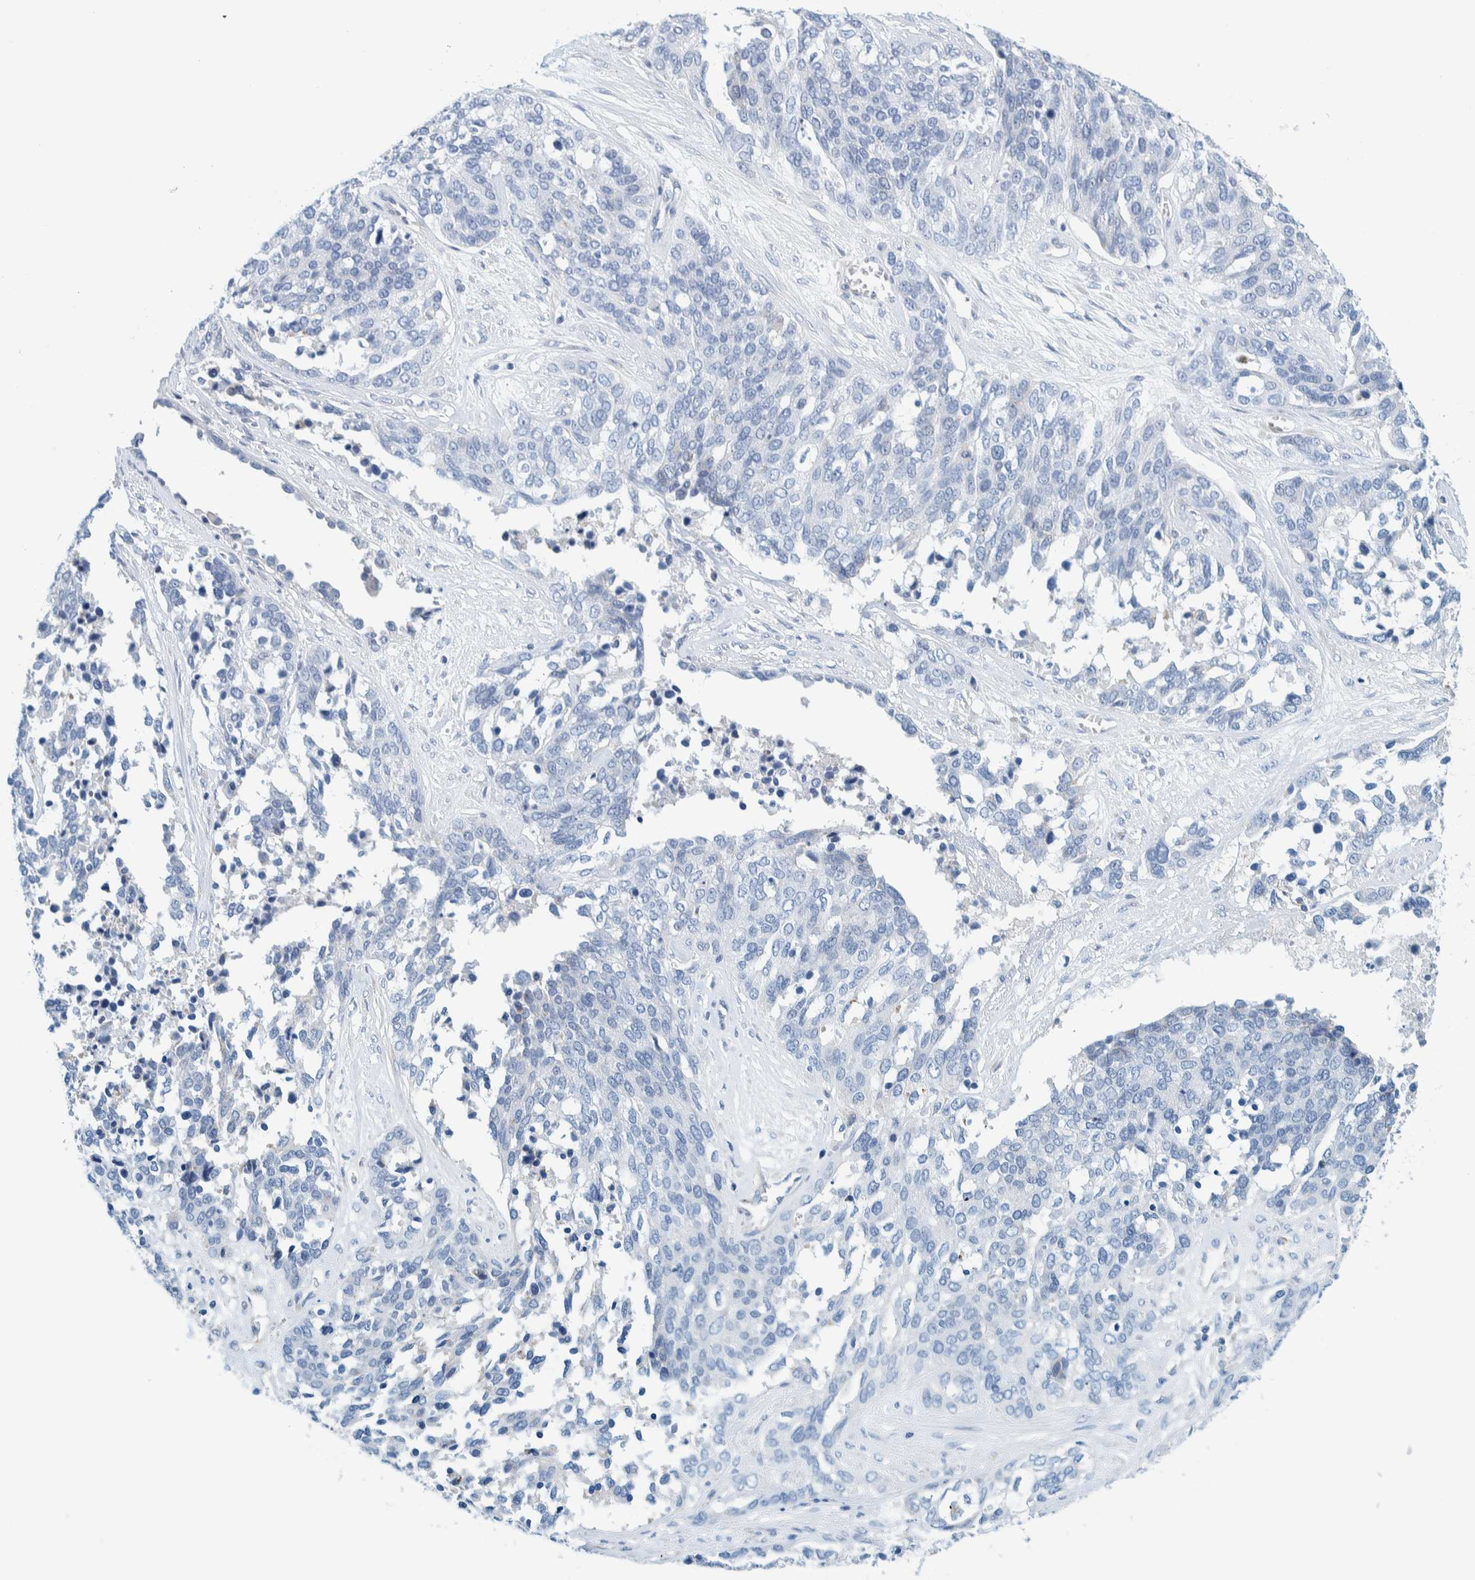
{"staining": {"intensity": "negative", "quantity": "none", "location": "none"}, "tissue": "ovarian cancer", "cell_type": "Tumor cells", "image_type": "cancer", "snomed": [{"axis": "morphology", "description": "Cystadenocarcinoma, serous, NOS"}, {"axis": "topography", "description": "Ovary"}], "caption": "Immunohistochemical staining of human ovarian cancer exhibits no significant staining in tumor cells.", "gene": "MOG", "patient": {"sex": "female", "age": 44}}